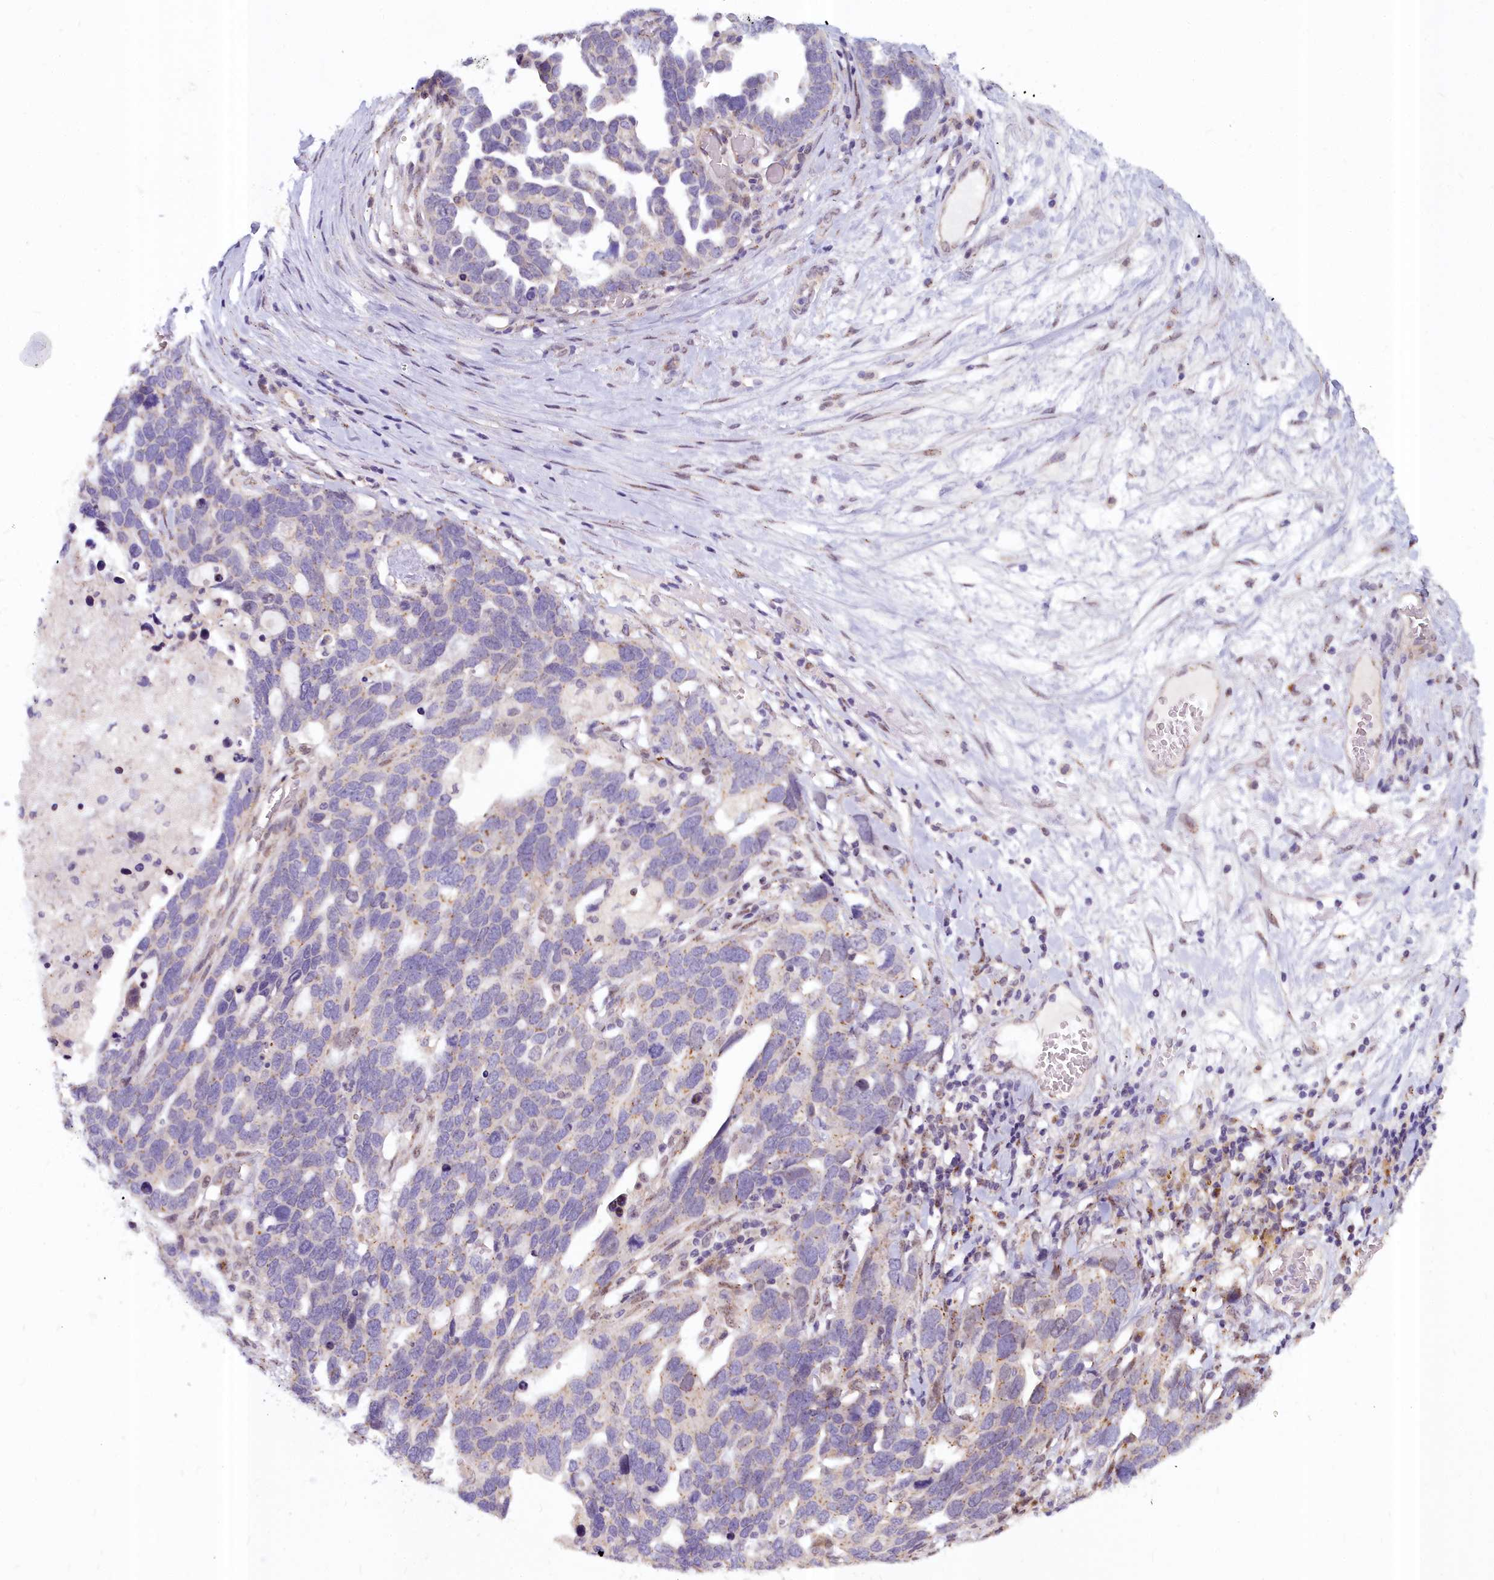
{"staining": {"intensity": "weak", "quantity": "<25%", "location": "cytoplasmic/membranous"}, "tissue": "ovarian cancer", "cell_type": "Tumor cells", "image_type": "cancer", "snomed": [{"axis": "morphology", "description": "Cystadenocarcinoma, serous, NOS"}, {"axis": "topography", "description": "Ovary"}], "caption": "DAB (3,3'-diaminobenzidine) immunohistochemical staining of human ovarian cancer exhibits no significant staining in tumor cells.", "gene": "WDPCP", "patient": {"sex": "female", "age": 54}}